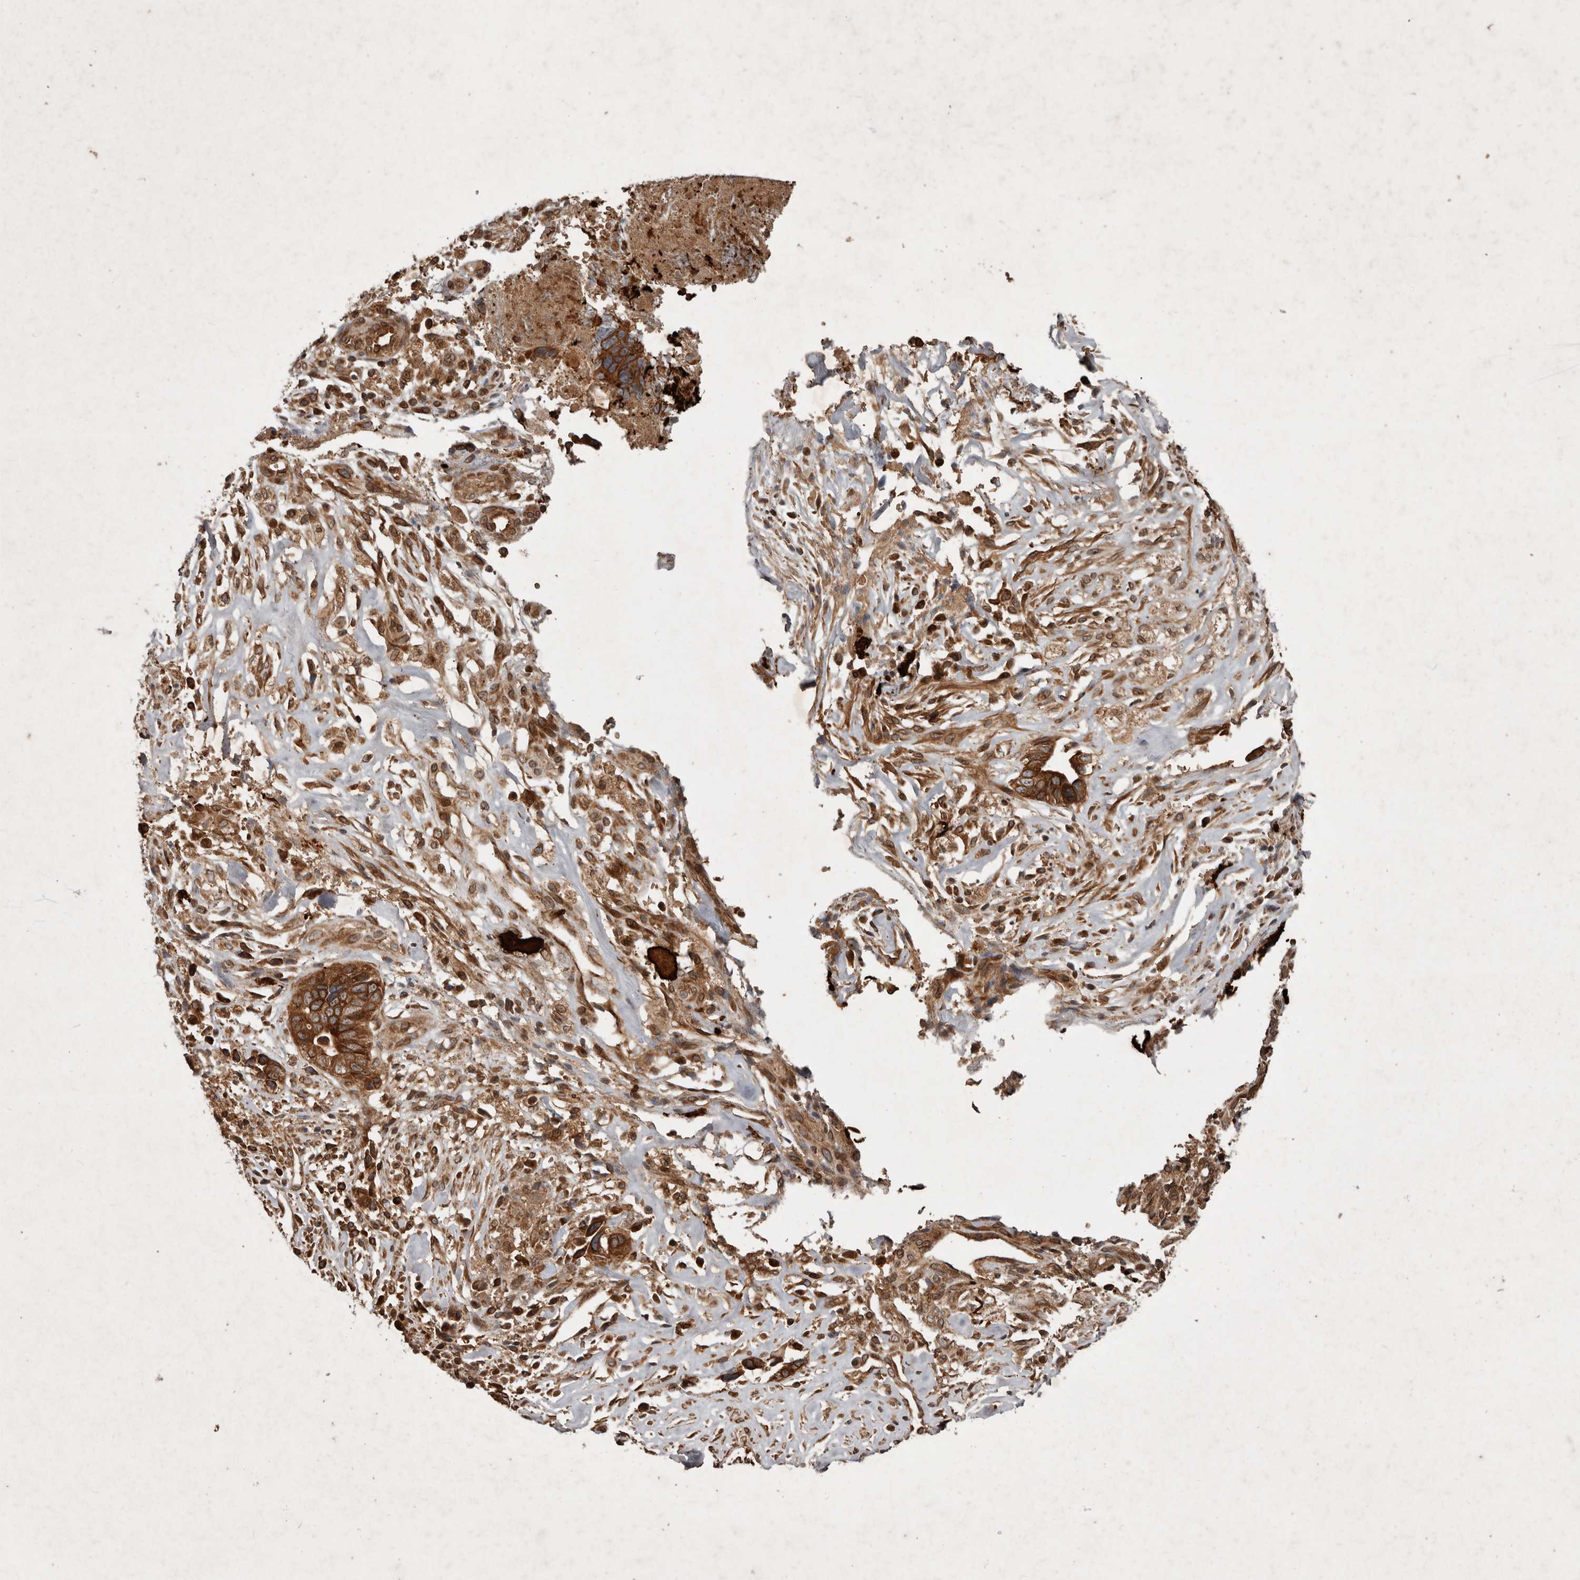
{"staining": {"intensity": "strong", "quantity": ">75%", "location": "cytoplasmic/membranous"}, "tissue": "liver cancer", "cell_type": "Tumor cells", "image_type": "cancer", "snomed": [{"axis": "morphology", "description": "Cholangiocarcinoma"}, {"axis": "topography", "description": "Liver"}], "caption": "Strong cytoplasmic/membranous expression is appreciated in approximately >75% of tumor cells in liver cancer. (DAB IHC with brightfield microscopy, high magnification).", "gene": "STK36", "patient": {"sex": "female", "age": 79}}